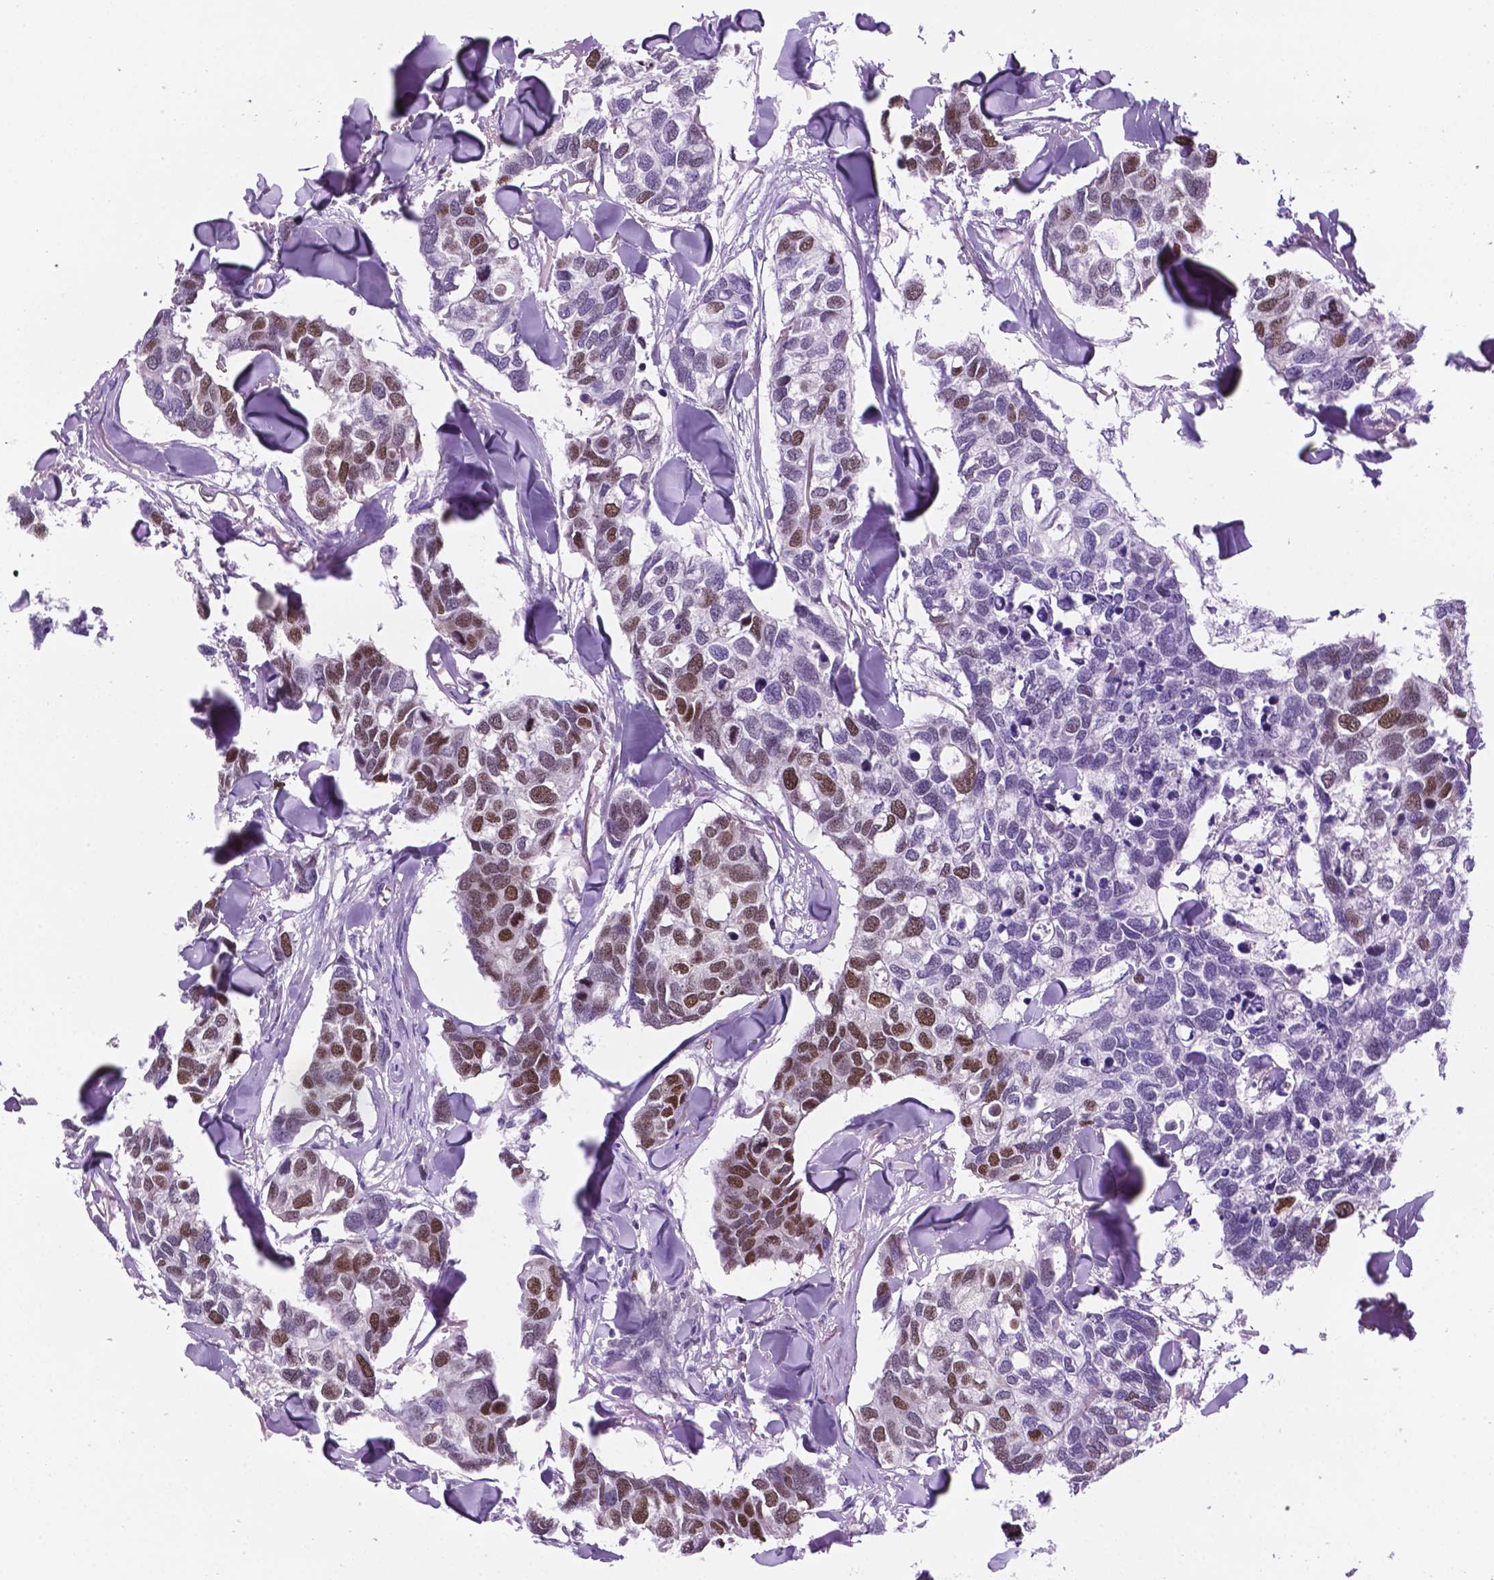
{"staining": {"intensity": "moderate", "quantity": "25%-75%", "location": "nuclear"}, "tissue": "breast cancer", "cell_type": "Tumor cells", "image_type": "cancer", "snomed": [{"axis": "morphology", "description": "Duct carcinoma"}, {"axis": "topography", "description": "Breast"}], "caption": "IHC of breast infiltrating ductal carcinoma exhibits medium levels of moderate nuclear expression in about 25%-75% of tumor cells. (DAB (3,3'-diaminobenzidine) = brown stain, brightfield microscopy at high magnification).", "gene": "NCAPH2", "patient": {"sex": "female", "age": 83}}